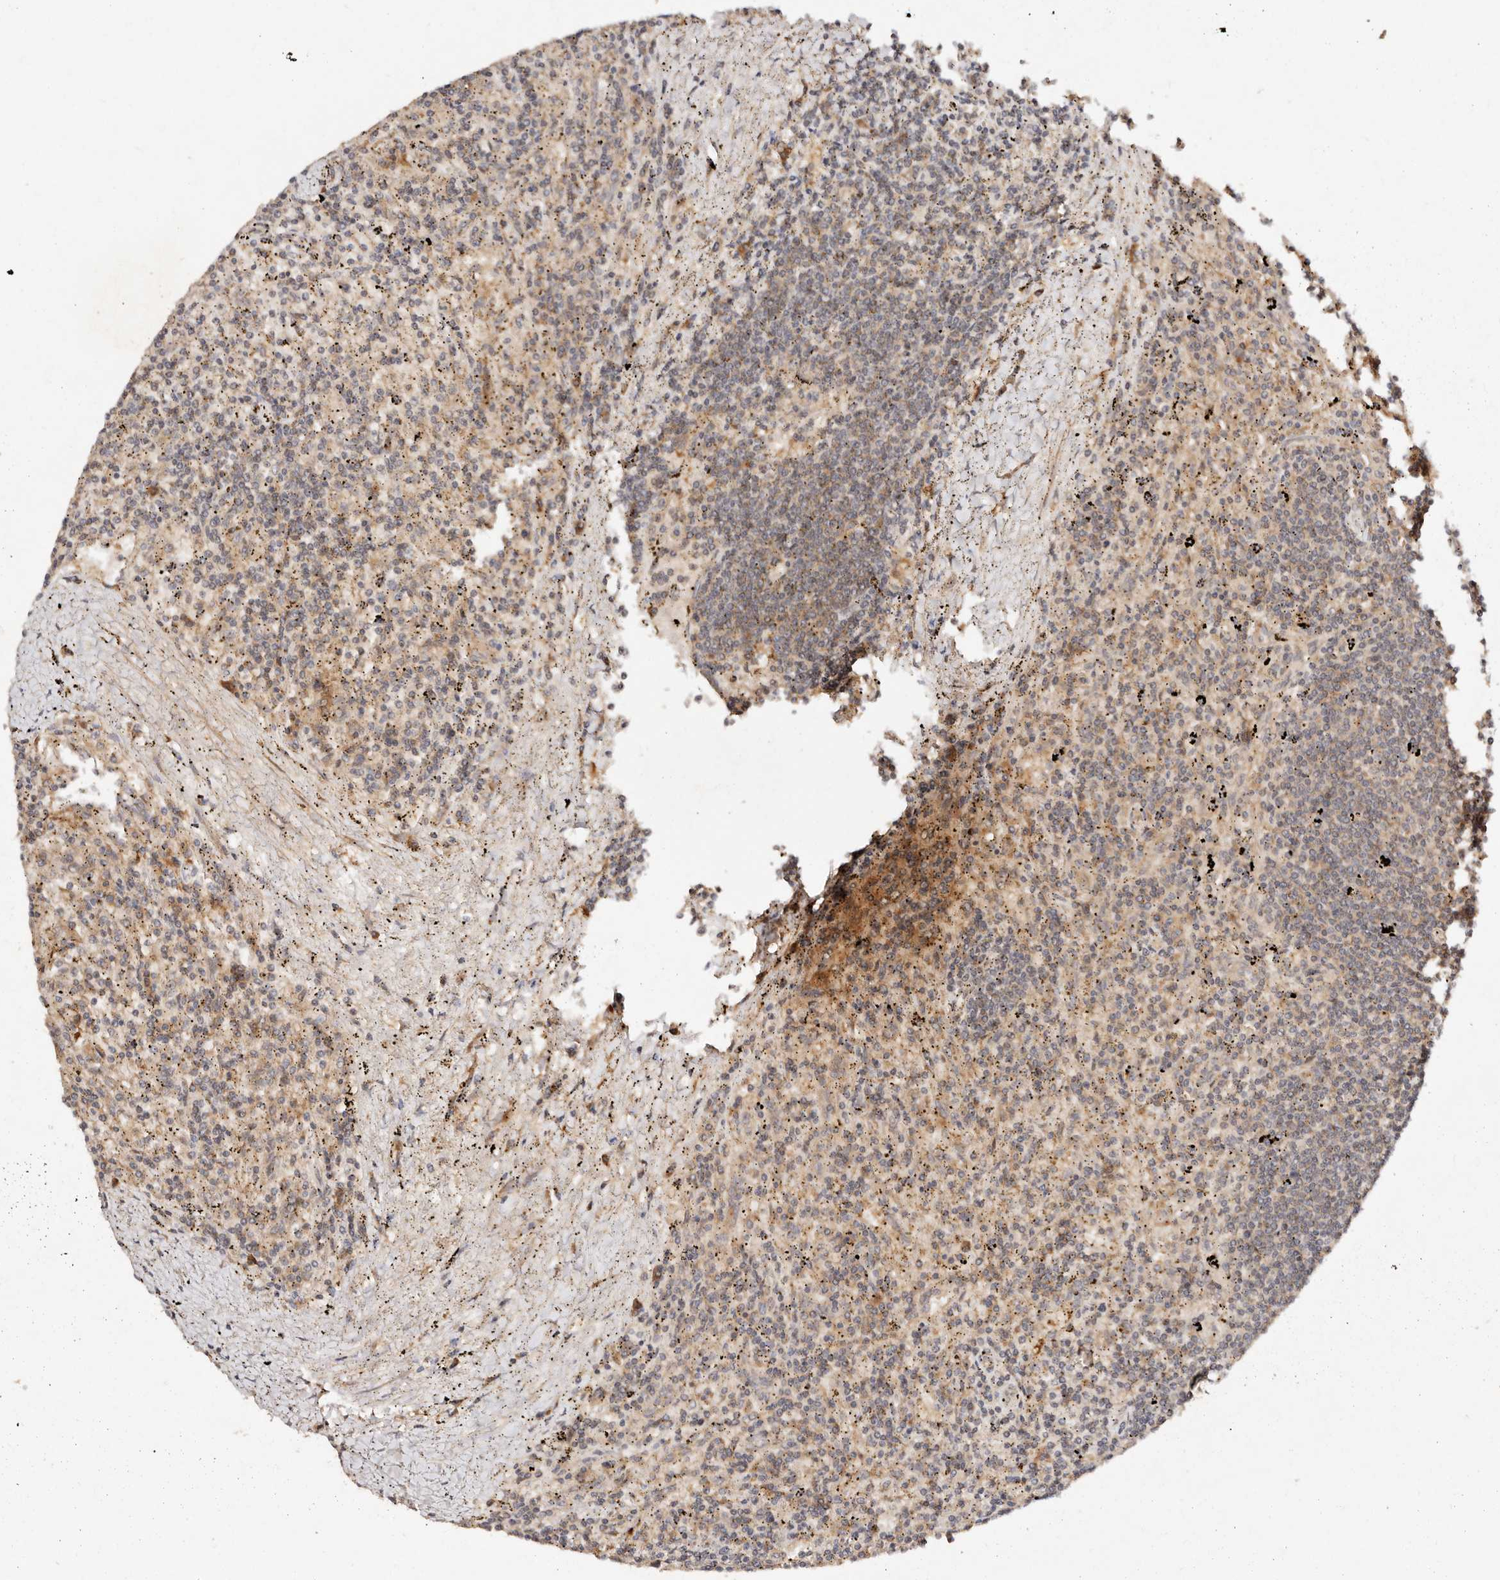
{"staining": {"intensity": "moderate", "quantity": "25%-75%", "location": "cytoplasmic/membranous"}, "tissue": "lymphoma", "cell_type": "Tumor cells", "image_type": "cancer", "snomed": [{"axis": "morphology", "description": "Malignant lymphoma, non-Hodgkin's type, Low grade"}, {"axis": "topography", "description": "Spleen"}], "caption": "Immunohistochemical staining of malignant lymphoma, non-Hodgkin's type (low-grade) exhibits moderate cytoplasmic/membranous protein staining in approximately 25%-75% of tumor cells.", "gene": "DENND11", "patient": {"sex": "male", "age": 76}}